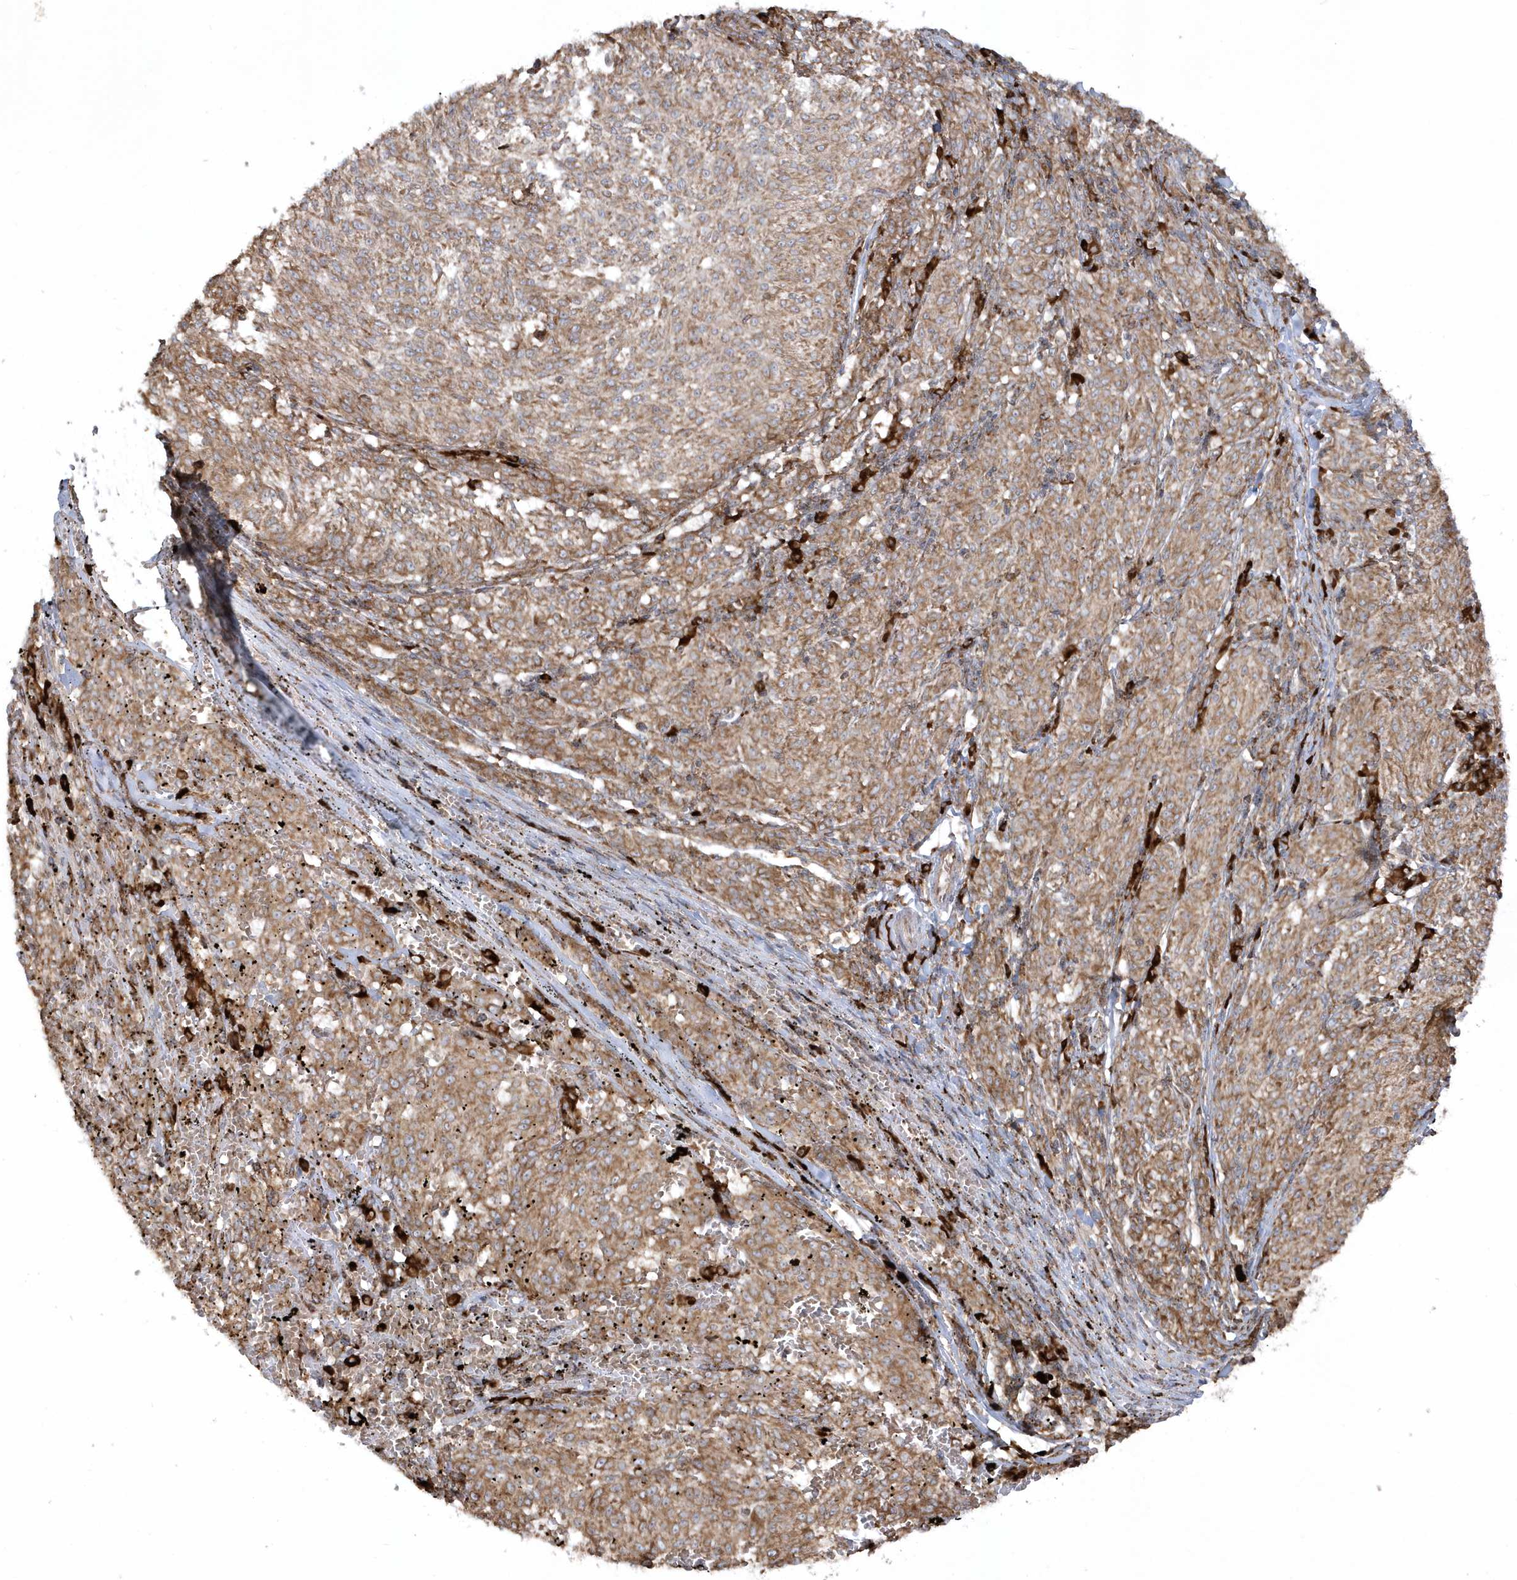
{"staining": {"intensity": "moderate", "quantity": ">75%", "location": "cytoplasmic/membranous"}, "tissue": "melanoma", "cell_type": "Tumor cells", "image_type": "cancer", "snomed": [{"axis": "morphology", "description": "Malignant melanoma, NOS"}, {"axis": "topography", "description": "Skin"}], "caption": "Moderate cytoplasmic/membranous protein expression is seen in about >75% of tumor cells in melanoma. The staining was performed using DAB (3,3'-diaminobenzidine) to visualize the protein expression in brown, while the nuclei were stained in blue with hematoxylin (Magnification: 20x).", "gene": "SH3BP2", "patient": {"sex": "female", "age": 72}}